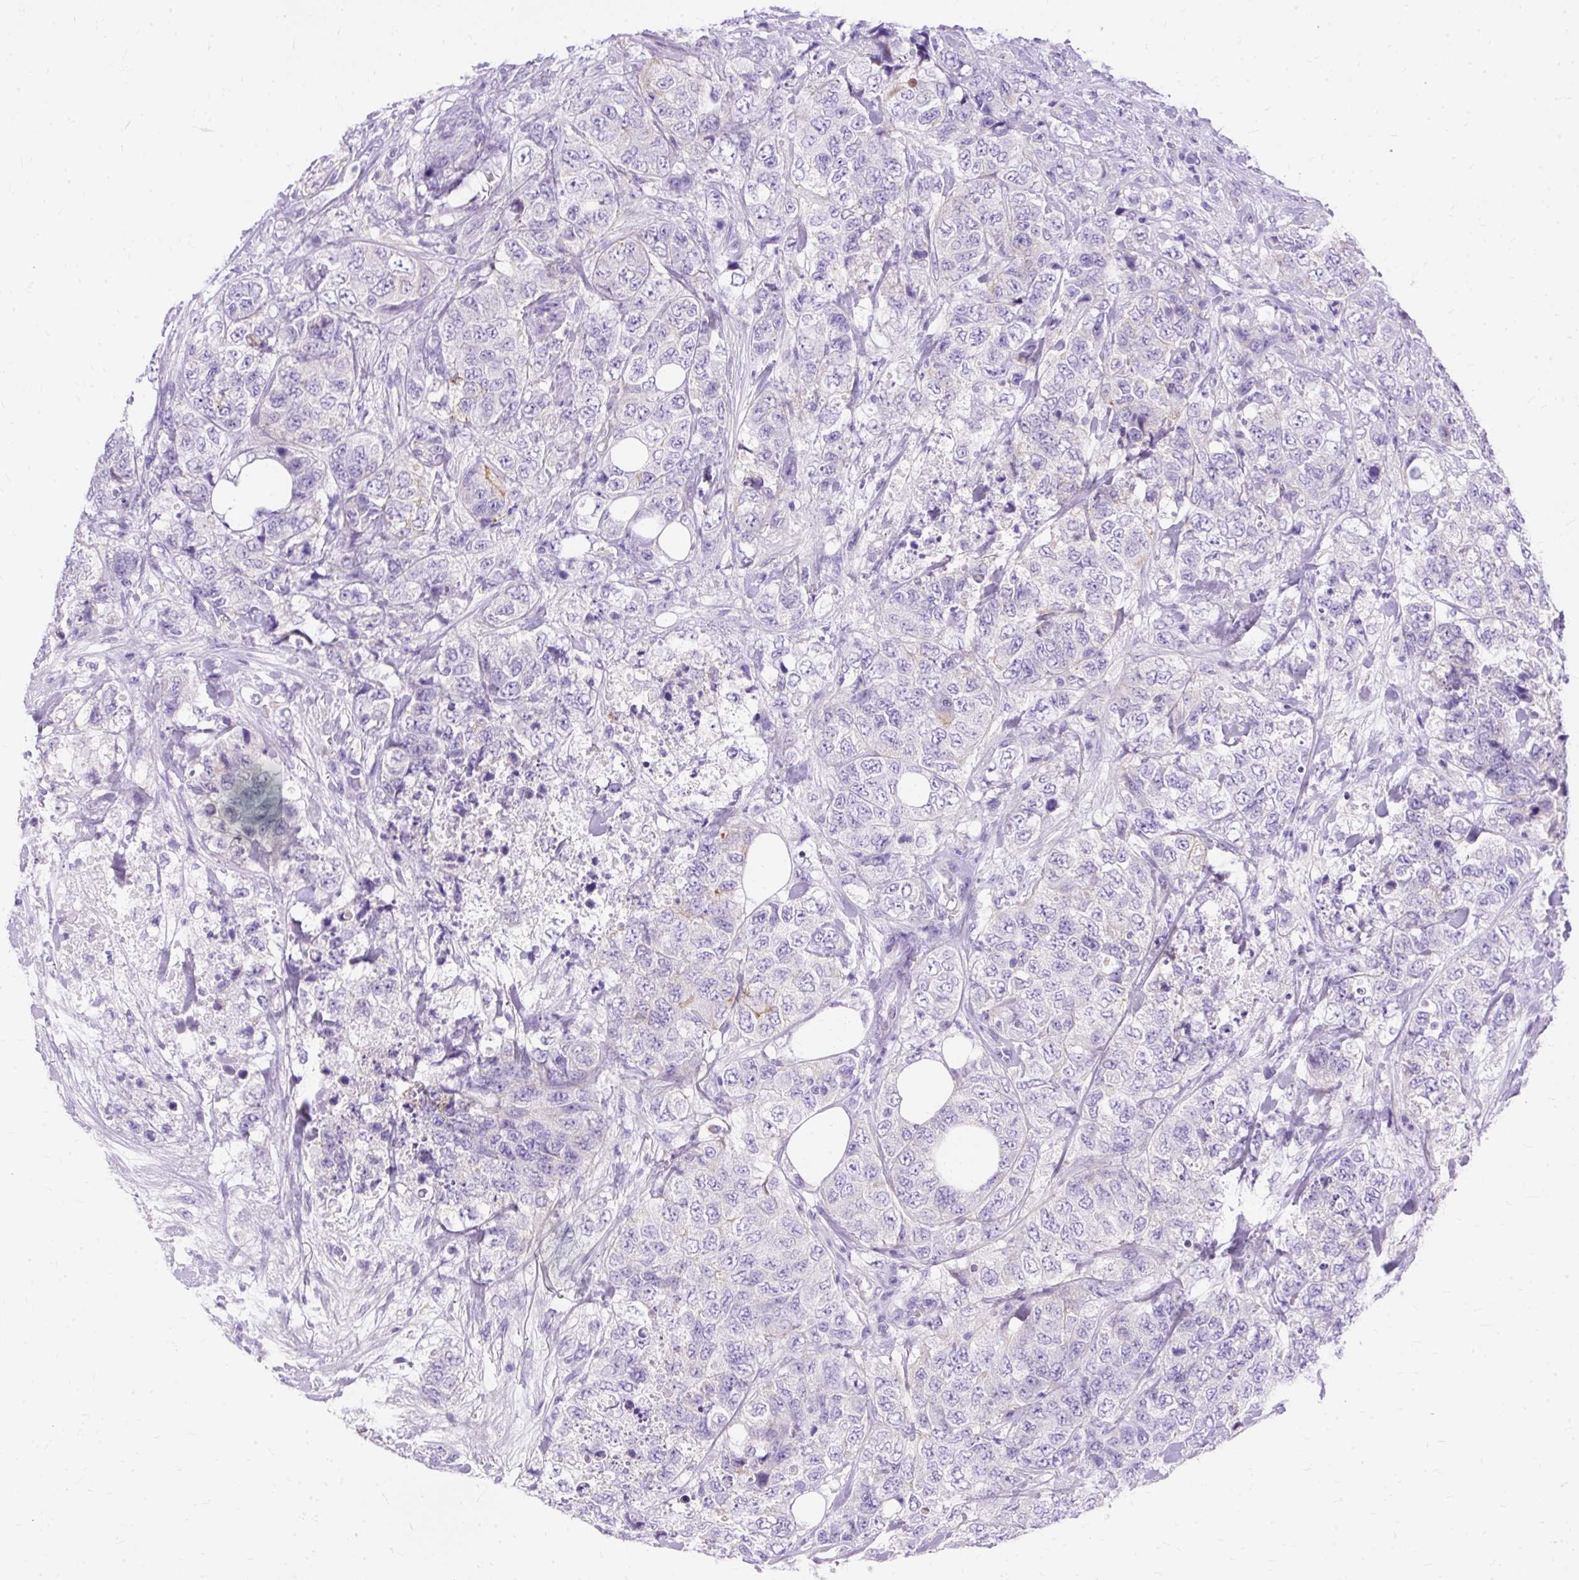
{"staining": {"intensity": "negative", "quantity": "none", "location": "none"}, "tissue": "urothelial cancer", "cell_type": "Tumor cells", "image_type": "cancer", "snomed": [{"axis": "morphology", "description": "Urothelial carcinoma, High grade"}, {"axis": "topography", "description": "Urinary bladder"}], "caption": "IHC of human urothelial cancer exhibits no expression in tumor cells. (Brightfield microscopy of DAB immunohistochemistry (IHC) at high magnification).", "gene": "MYO6", "patient": {"sex": "female", "age": 78}}